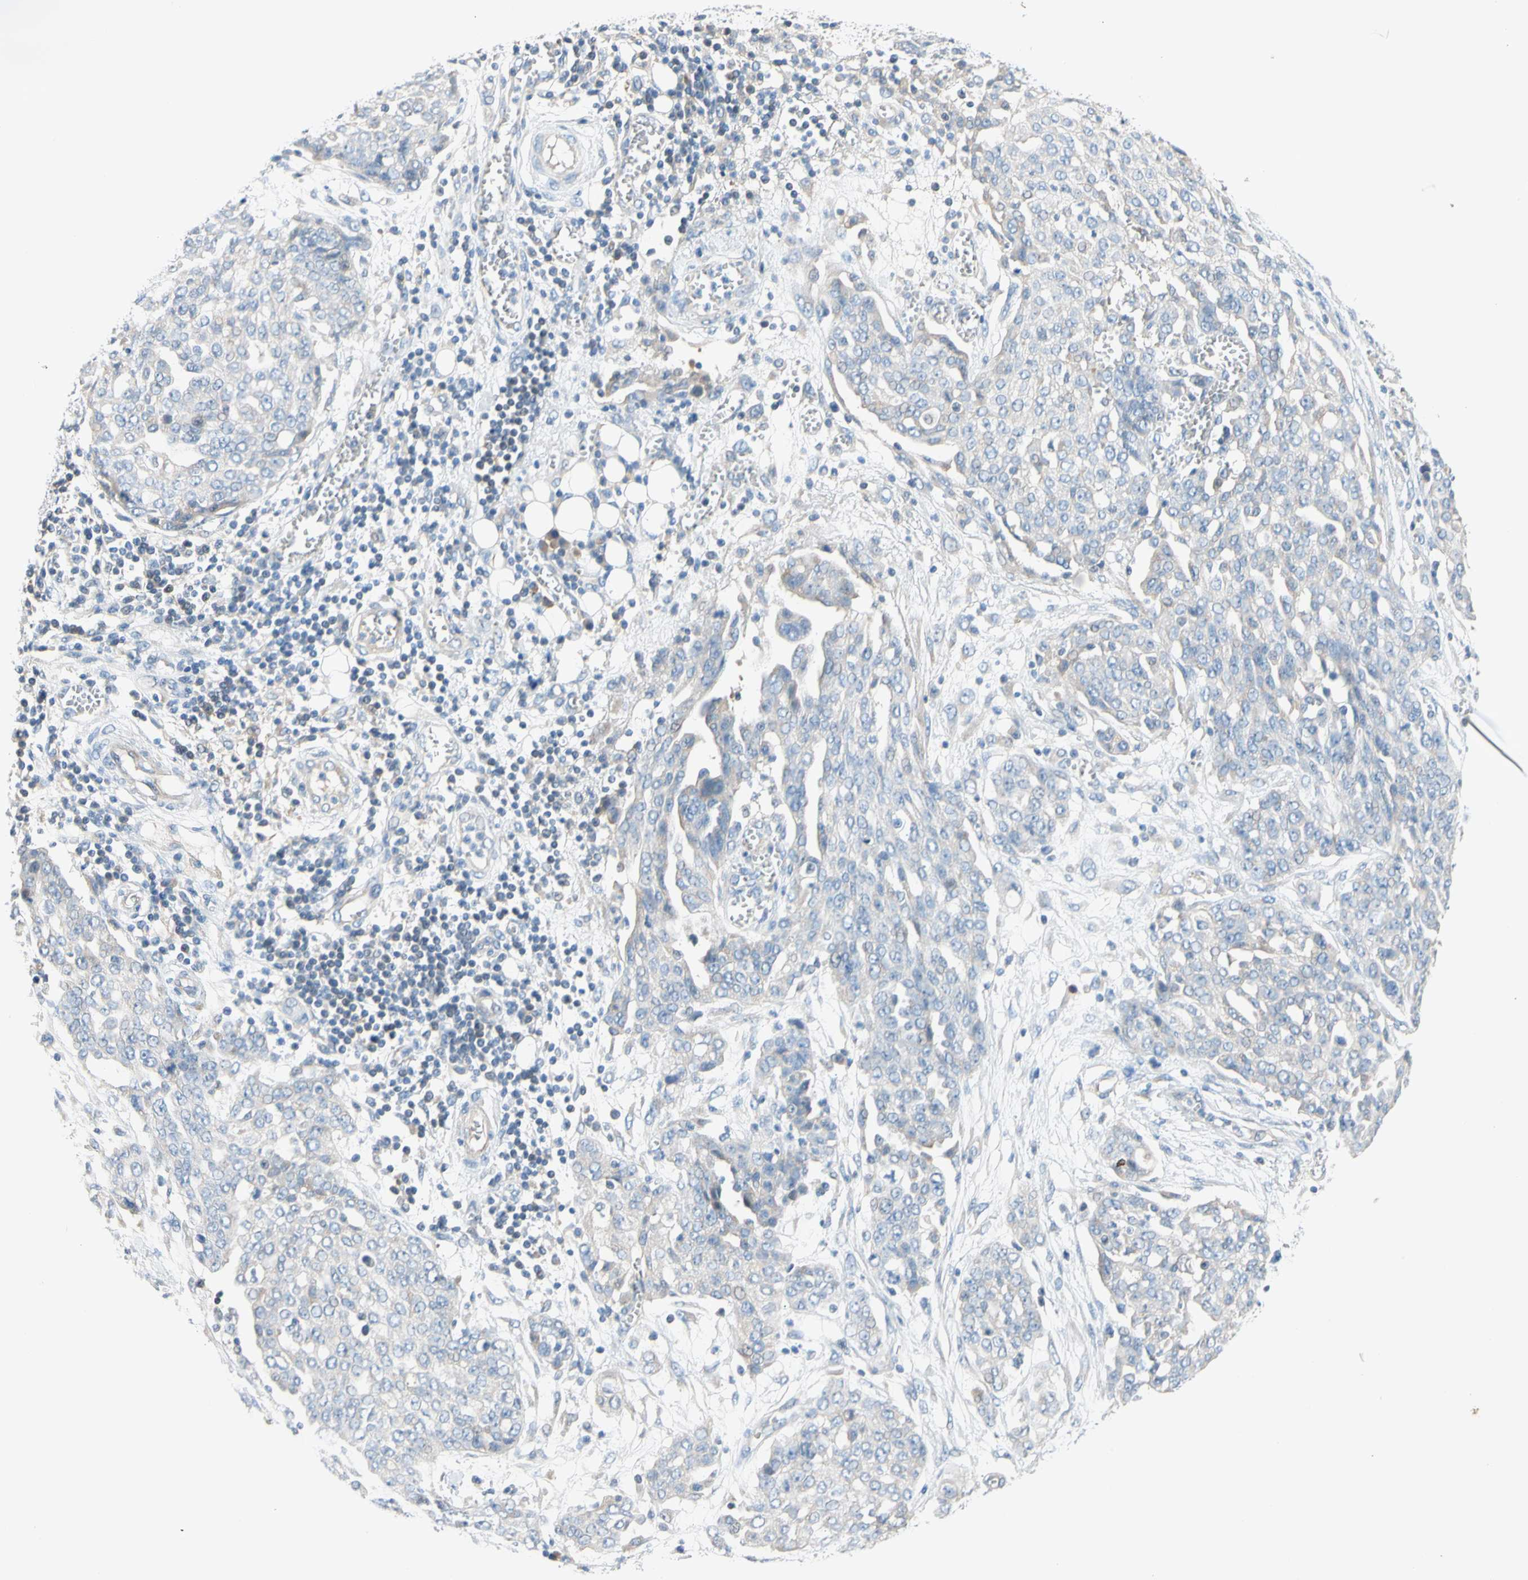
{"staining": {"intensity": "negative", "quantity": "none", "location": "none"}, "tissue": "ovarian cancer", "cell_type": "Tumor cells", "image_type": "cancer", "snomed": [{"axis": "morphology", "description": "Cystadenocarcinoma, serous, NOS"}, {"axis": "topography", "description": "Soft tissue"}, {"axis": "topography", "description": "Ovary"}], "caption": "A histopathology image of ovarian cancer stained for a protein demonstrates no brown staining in tumor cells. (DAB immunohistochemistry (IHC), high magnification).", "gene": "CCM2L", "patient": {"sex": "female", "age": 57}}